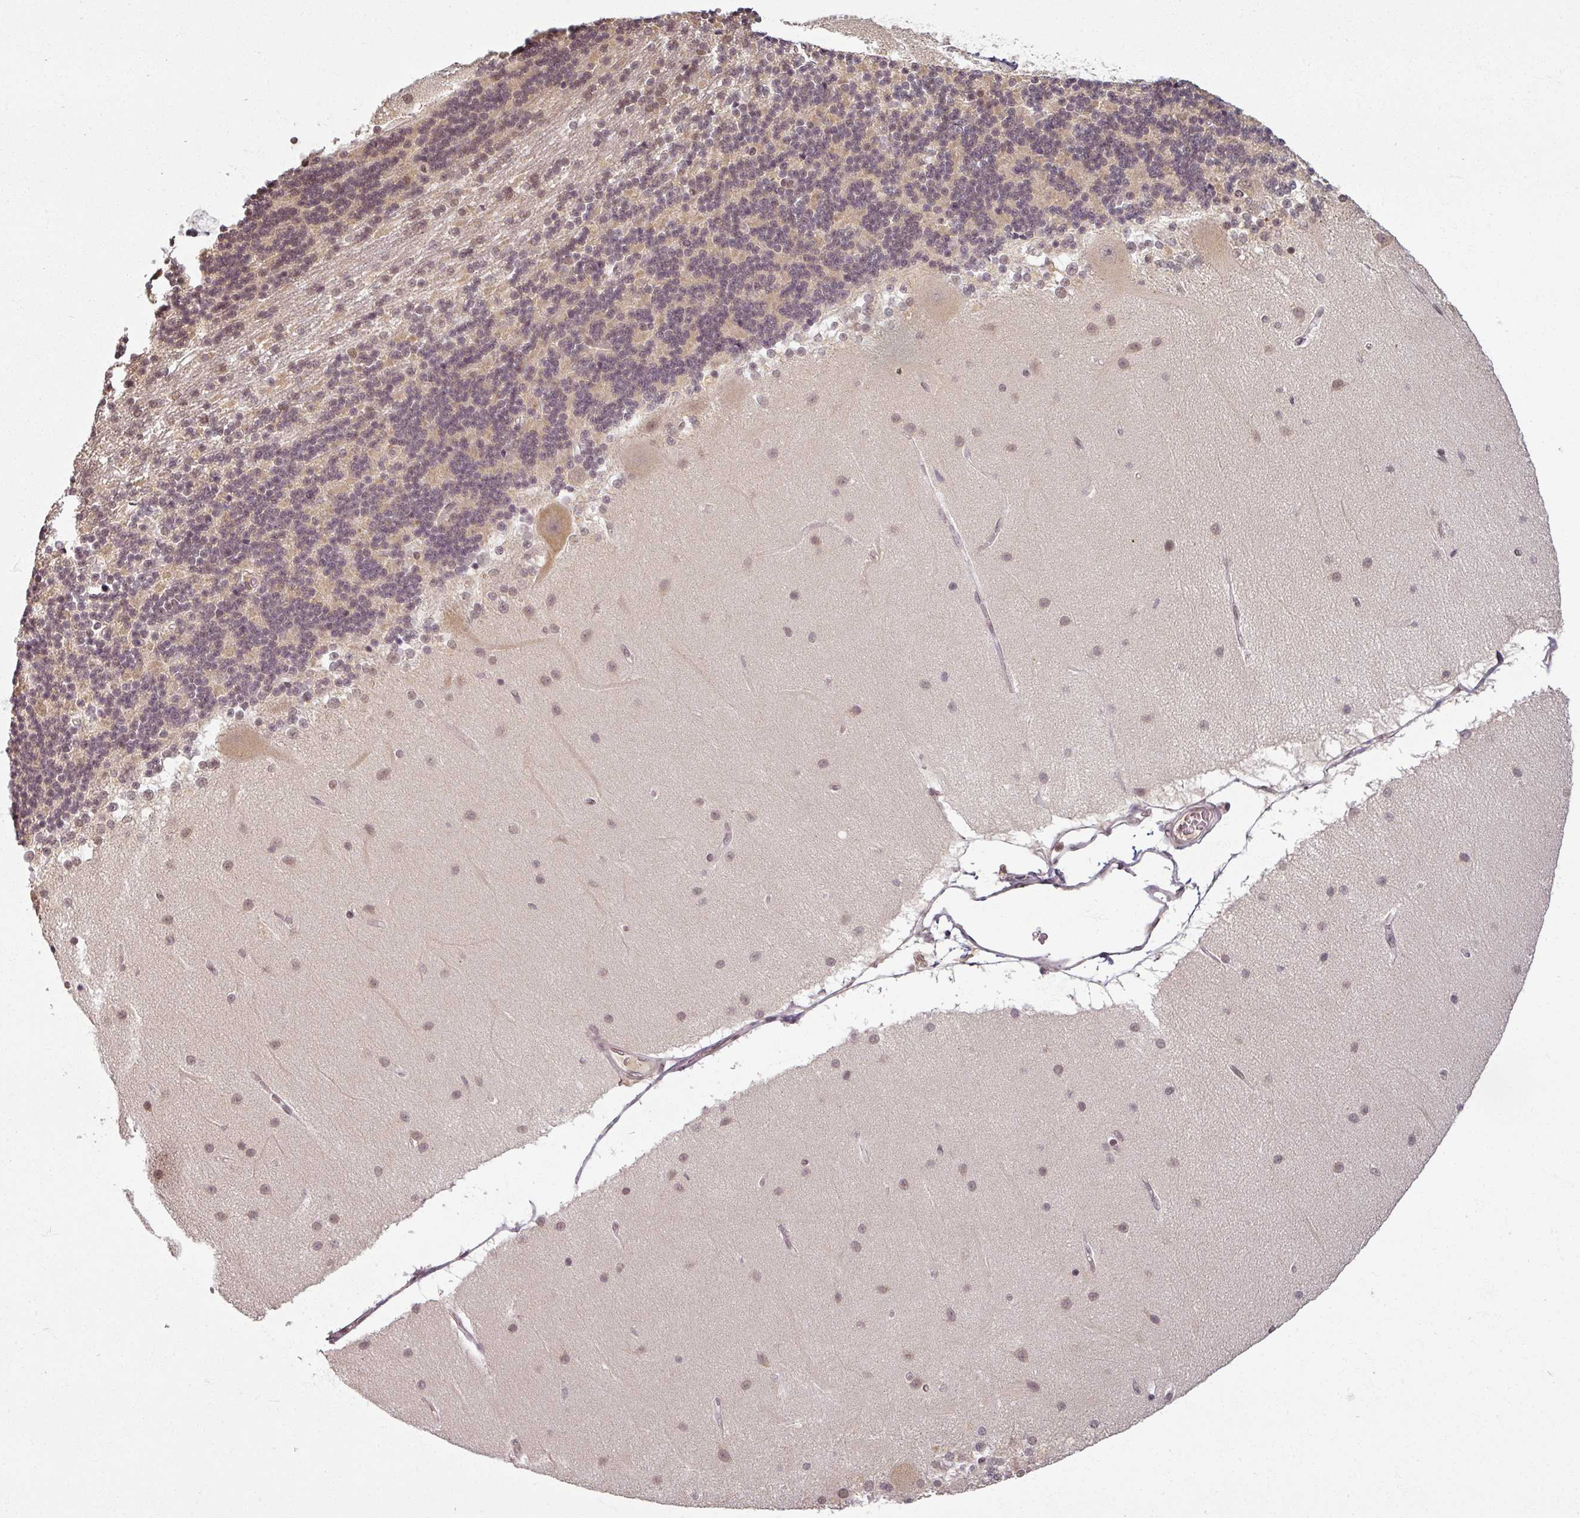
{"staining": {"intensity": "weak", "quantity": "25%-75%", "location": "nuclear"}, "tissue": "cerebellum", "cell_type": "Cells in granular layer", "image_type": "normal", "snomed": [{"axis": "morphology", "description": "Normal tissue, NOS"}, {"axis": "topography", "description": "Cerebellum"}], "caption": "Protein staining of unremarkable cerebellum shows weak nuclear expression in approximately 25%-75% of cells in granular layer.", "gene": "POLR2G", "patient": {"sex": "female", "age": 54}}